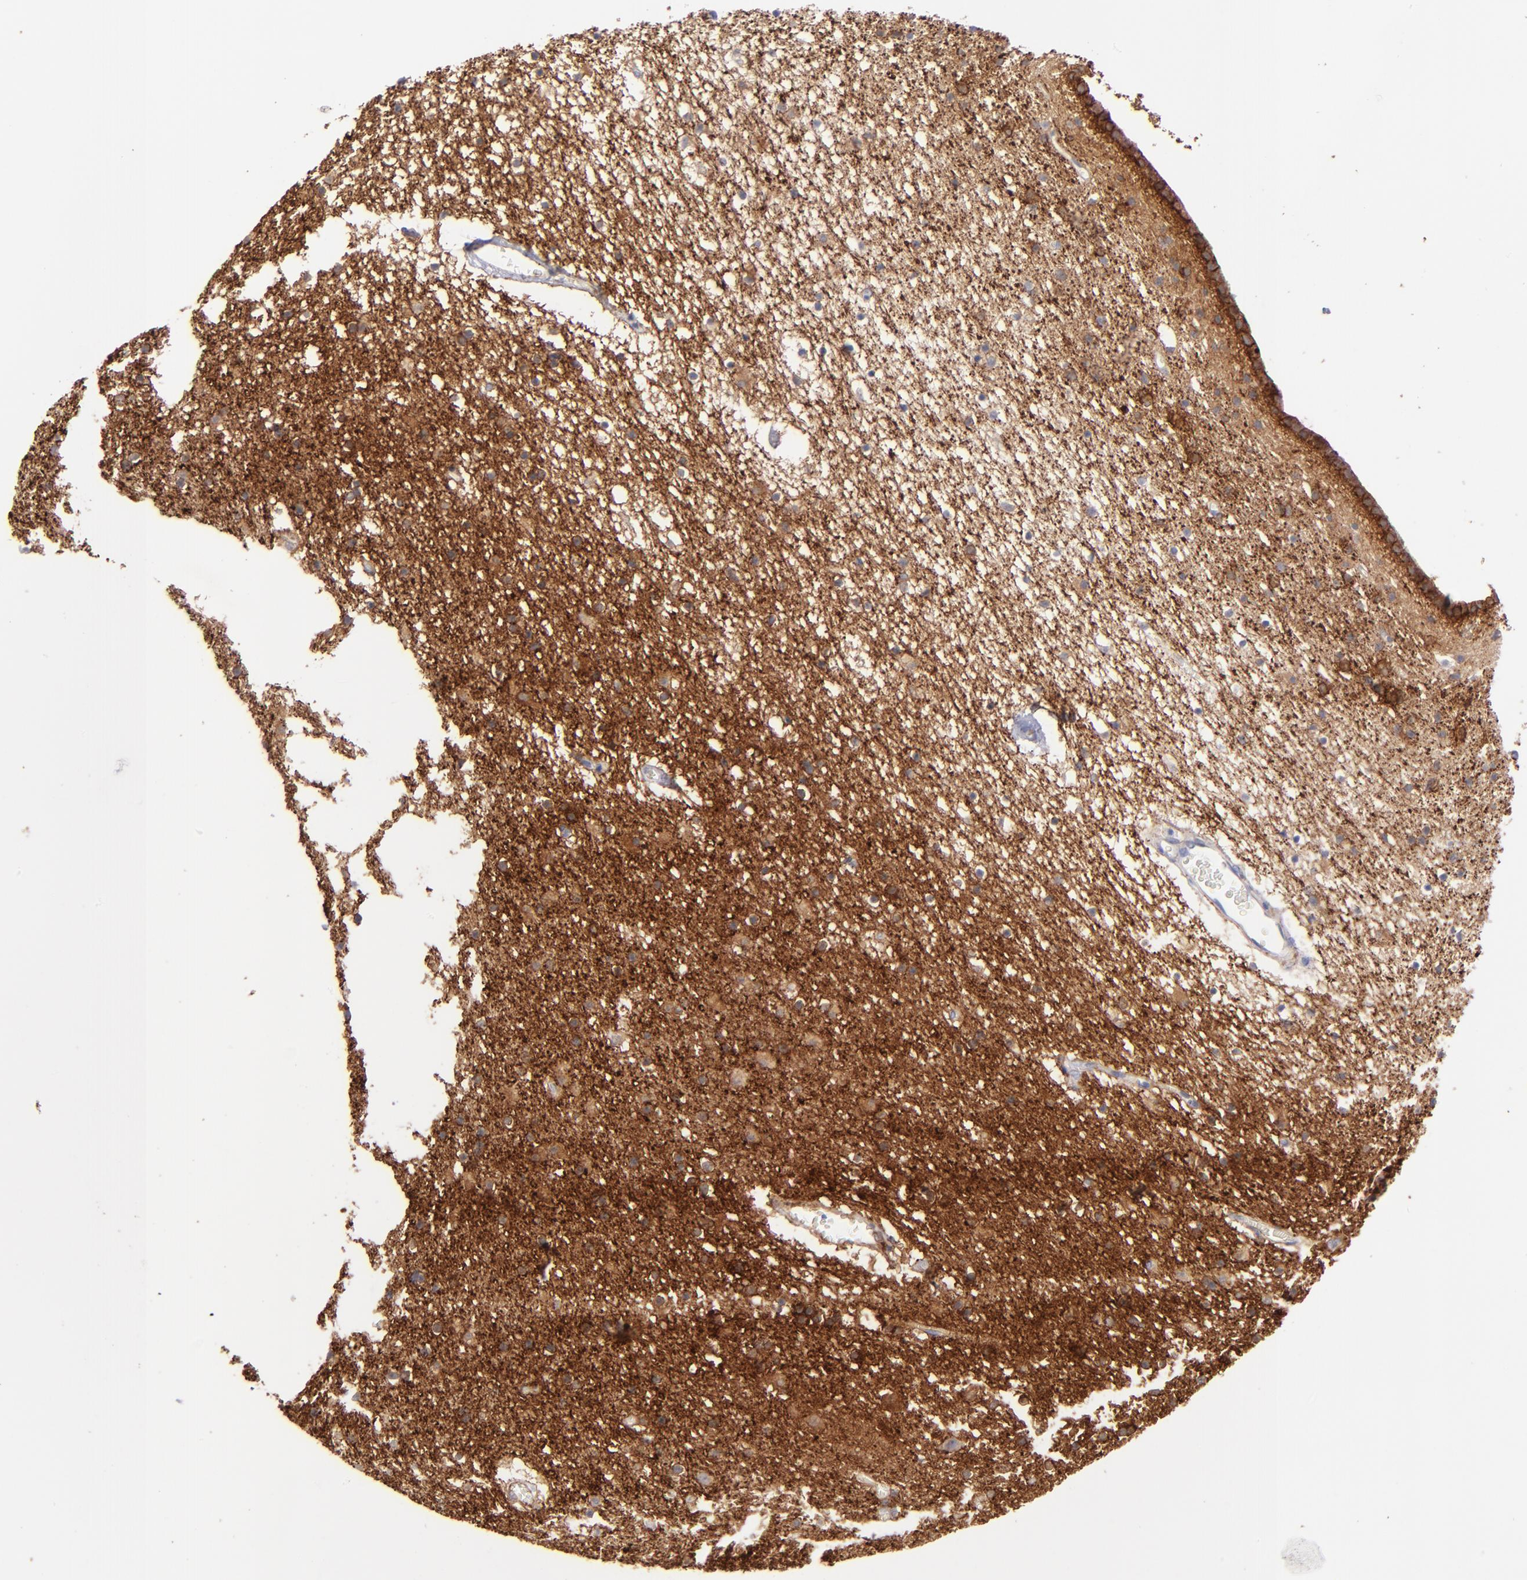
{"staining": {"intensity": "moderate", "quantity": "<25%", "location": "none"}, "tissue": "caudate", "cell_type": "Glial cells", "image_type": "normal", "snomed": [{"axis": "morphology", "description": "Normal tissue, NOS"}, {"axis": "topography", "description": "Lateral ventricle wall"}], "caption": "IHC (DAB) staining of benign human caudate displays moderate None protein expression in approximately <25% of glial cells. Immunohistochemistry (ihc) stains the protein in brown and the nuclei are stained blue.", "gene": "AHNAK2", "patient": {"sex": "male", "age": 45}}